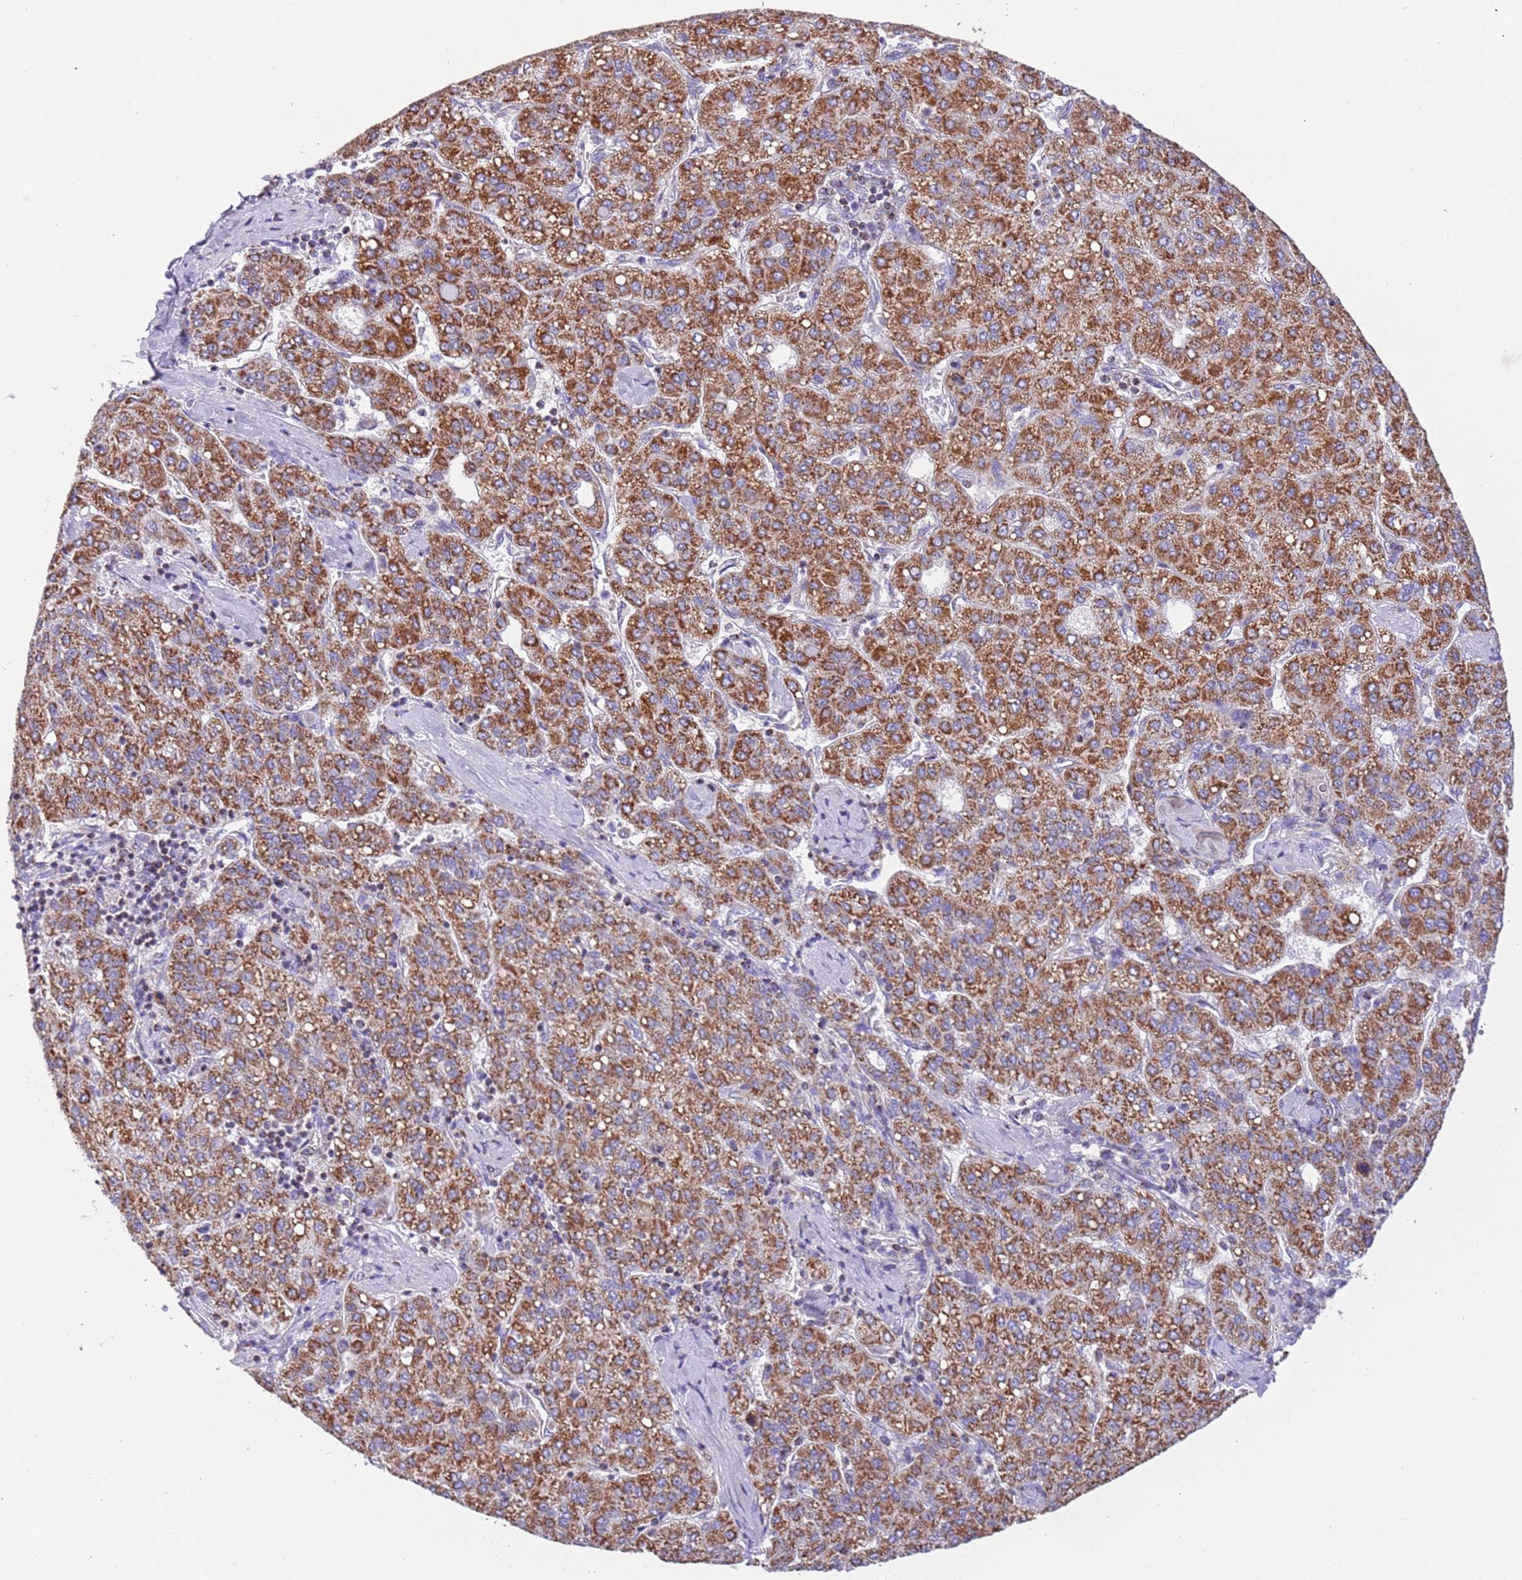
{"staining": {"intensity": "strong", "quantity": ">75%", "location": "cytoplasmic/membranous"}, "tissue": "liver cancer", "cell_type": "Tumor cells", "image_type": "cancer", "snomed": [{"axis": "morphology", "description": "Carcinoma, Hepatocellular, NOS"}, {"axis": "topography", "description": "Liver"}], "caption": "IHC of liver cancer exhibits high levels of strong cytoplasmic/membranous positivity in approximately >75% of tumor cells. (Brightfield microscopy of DAB IHC at high magnification).", "gene": "SUCLG2", "patient": {"sex": "male", "age": 65}}